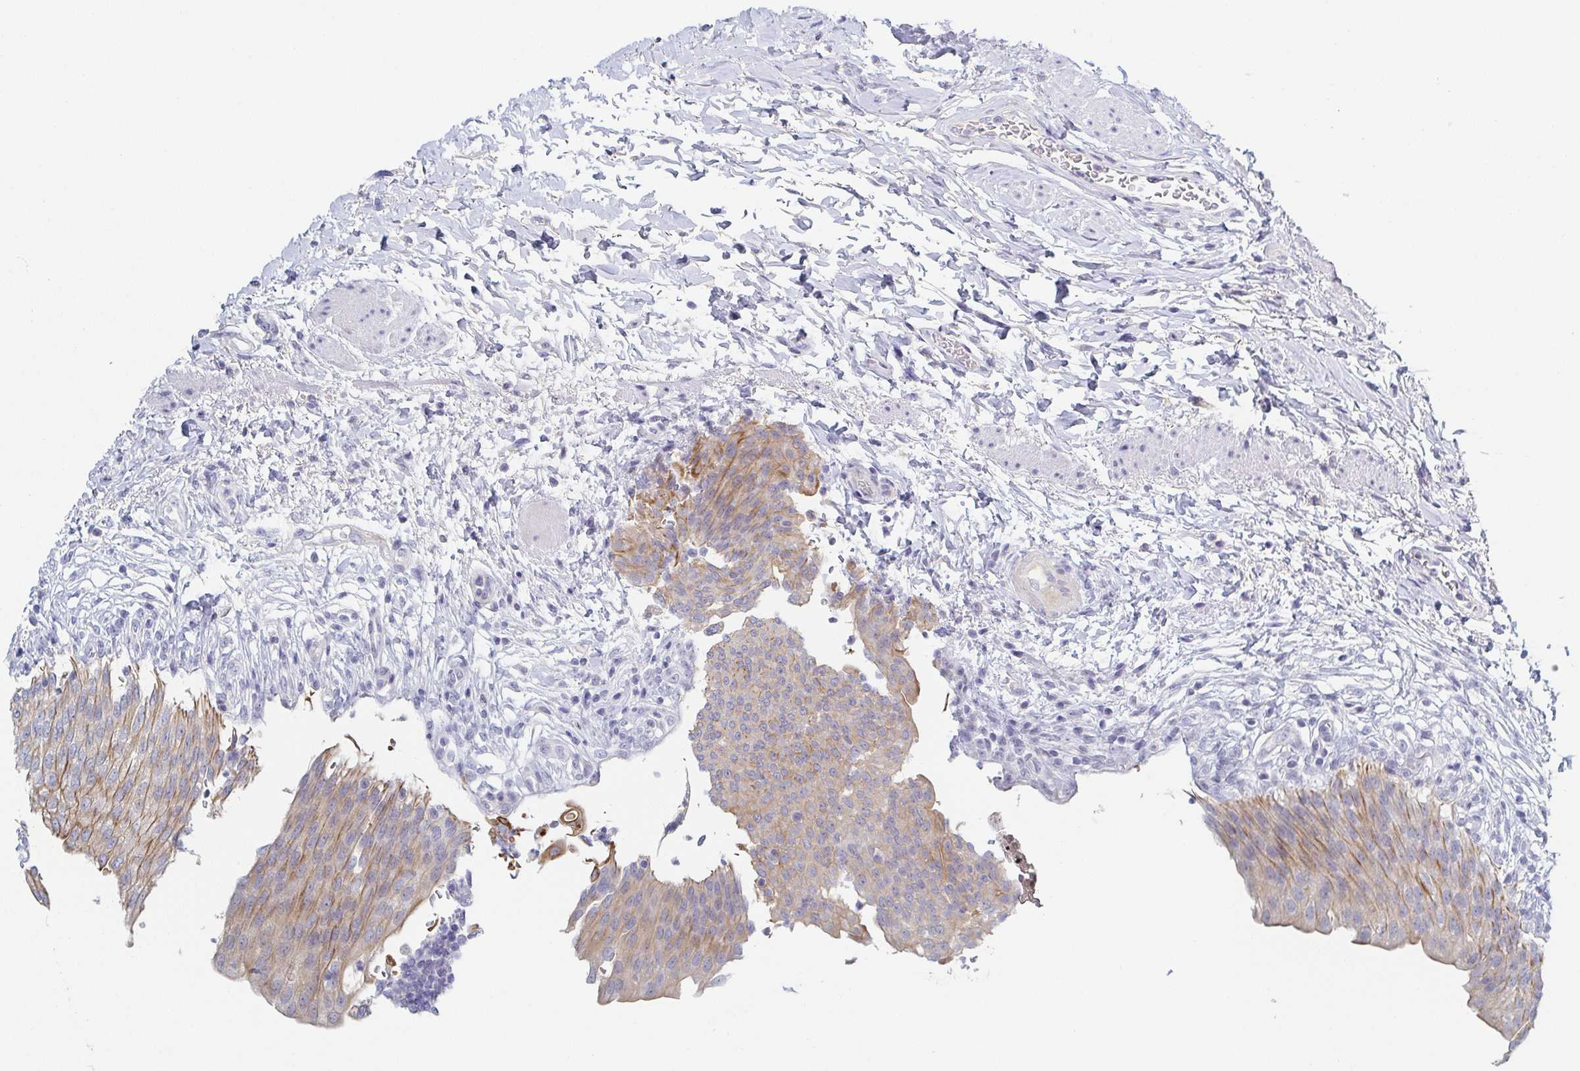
{"staining": {"intensity": "weak", "quantity": "25%-75%", "location": "cytoplasmic/membranous"}, "tissue": "urinary bladder", "cell_type": "Urothelial cells", "image_type": "normal", "snomed": [{"axis": "morphology", "description": "Normal tissue, NOS"}, {"axis": "topography", "description": "Urinary bladder"}, {"axis": "topography", "description": "Peripheral nerve tissue"}], "caption": "Immunohistochemical staining of benign urinary bladder displays 25%-75% levels of weak cytoplasmic/membranous protein positivity in approximately 25%-75% of urothelial cells.", "gene": "RHOV", "patient": {"sex": "female", "age": 60}}